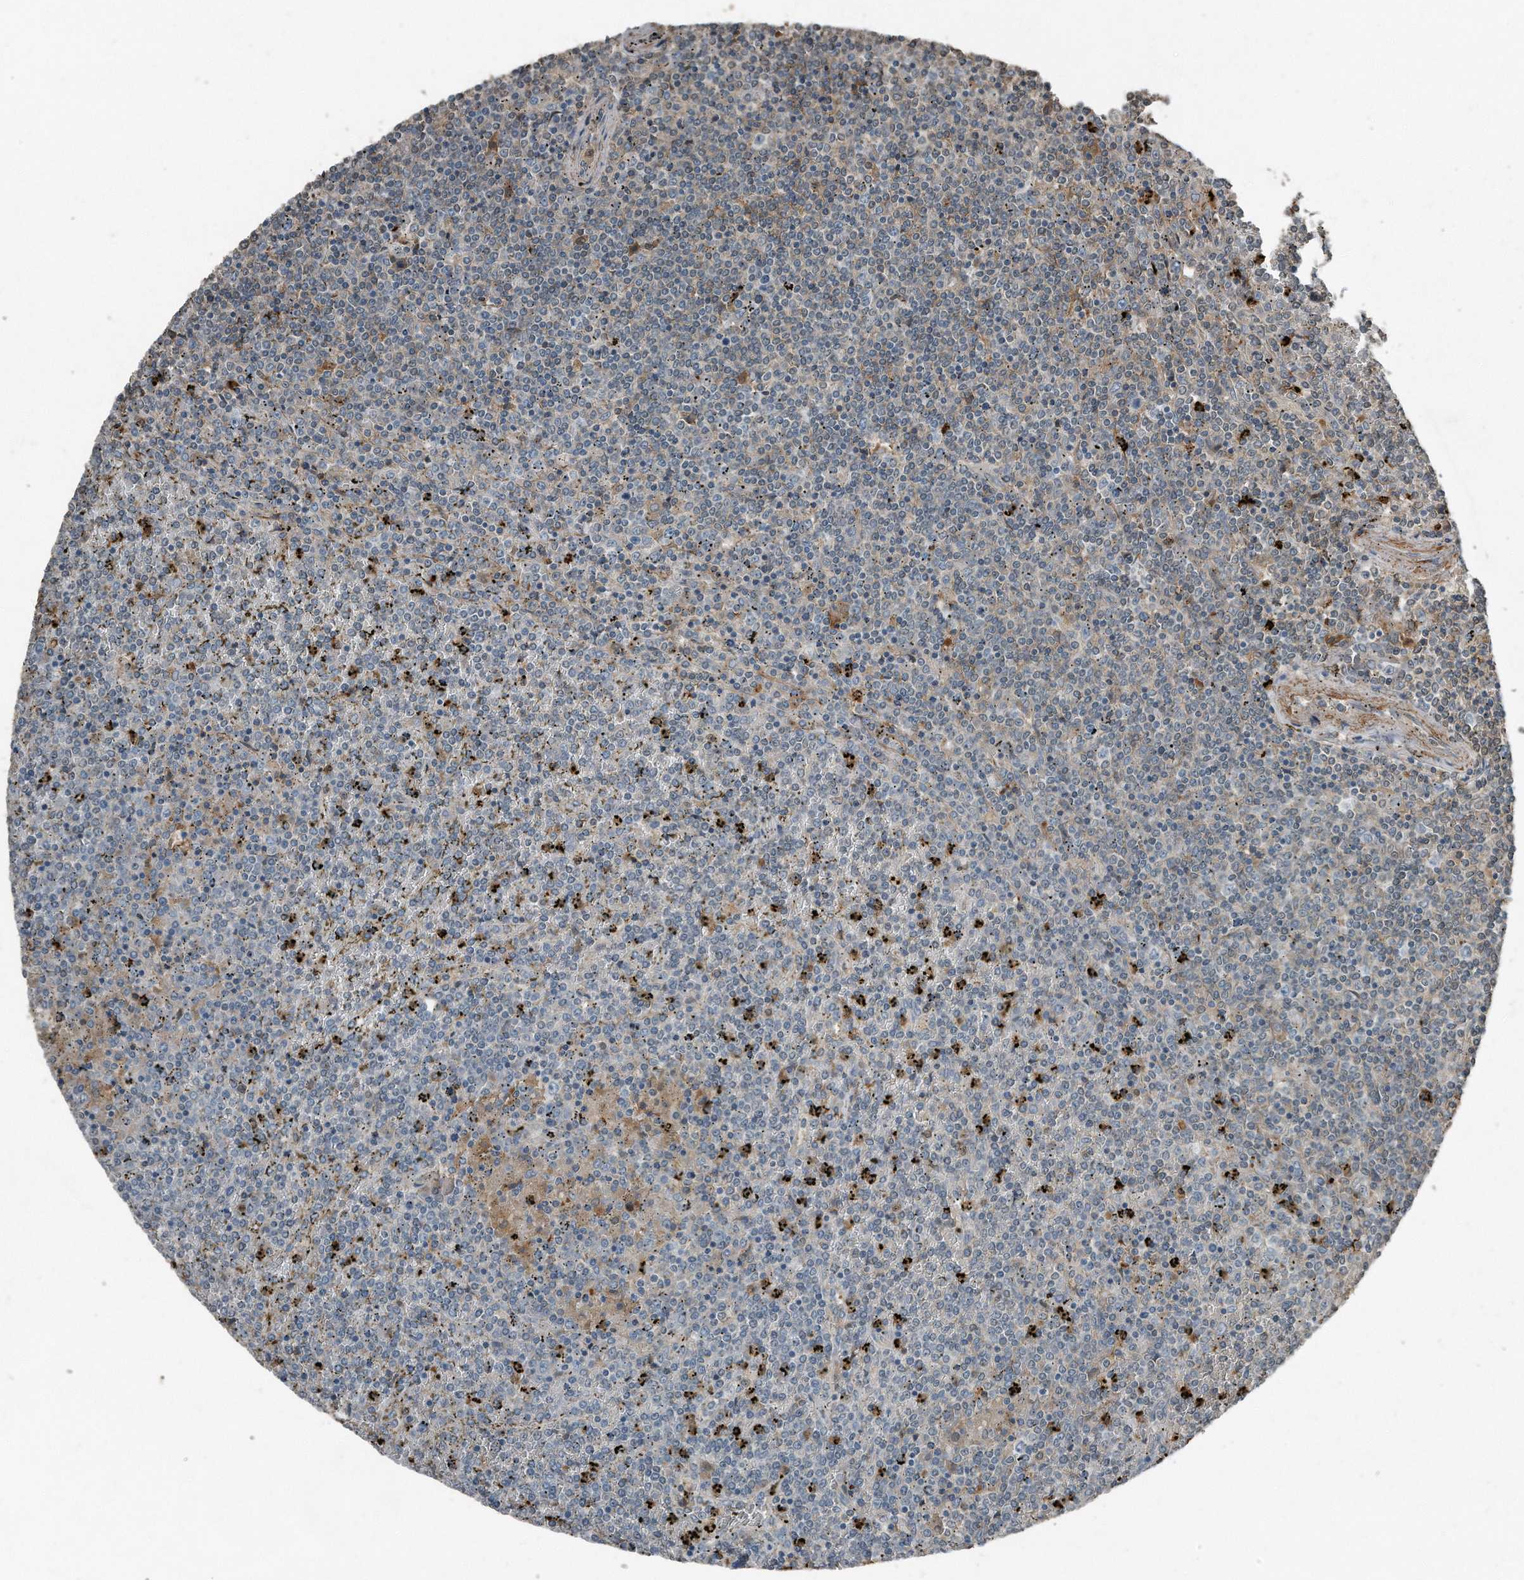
{"staining": {"intensity": "negative", "quantity": "none", "location": "none"}, "tissue": "lymphoma", "cell_type": "Tumor cells", "image_type": "cancer", "snomed": [{"axis": "morphology", "description": "Malignant lymphoma, non-Hodgkin's type, Low grade"}, {"axis": "topography", "description": "Spleen"}], "caption": "A high-resolution histopathology image shows immunohistochemistry (IHC) staining of lymphoma, which reveals no significant positivity in tumor cells.", "gene": "C9", "patient": {"sex": "female", "age": 19}}